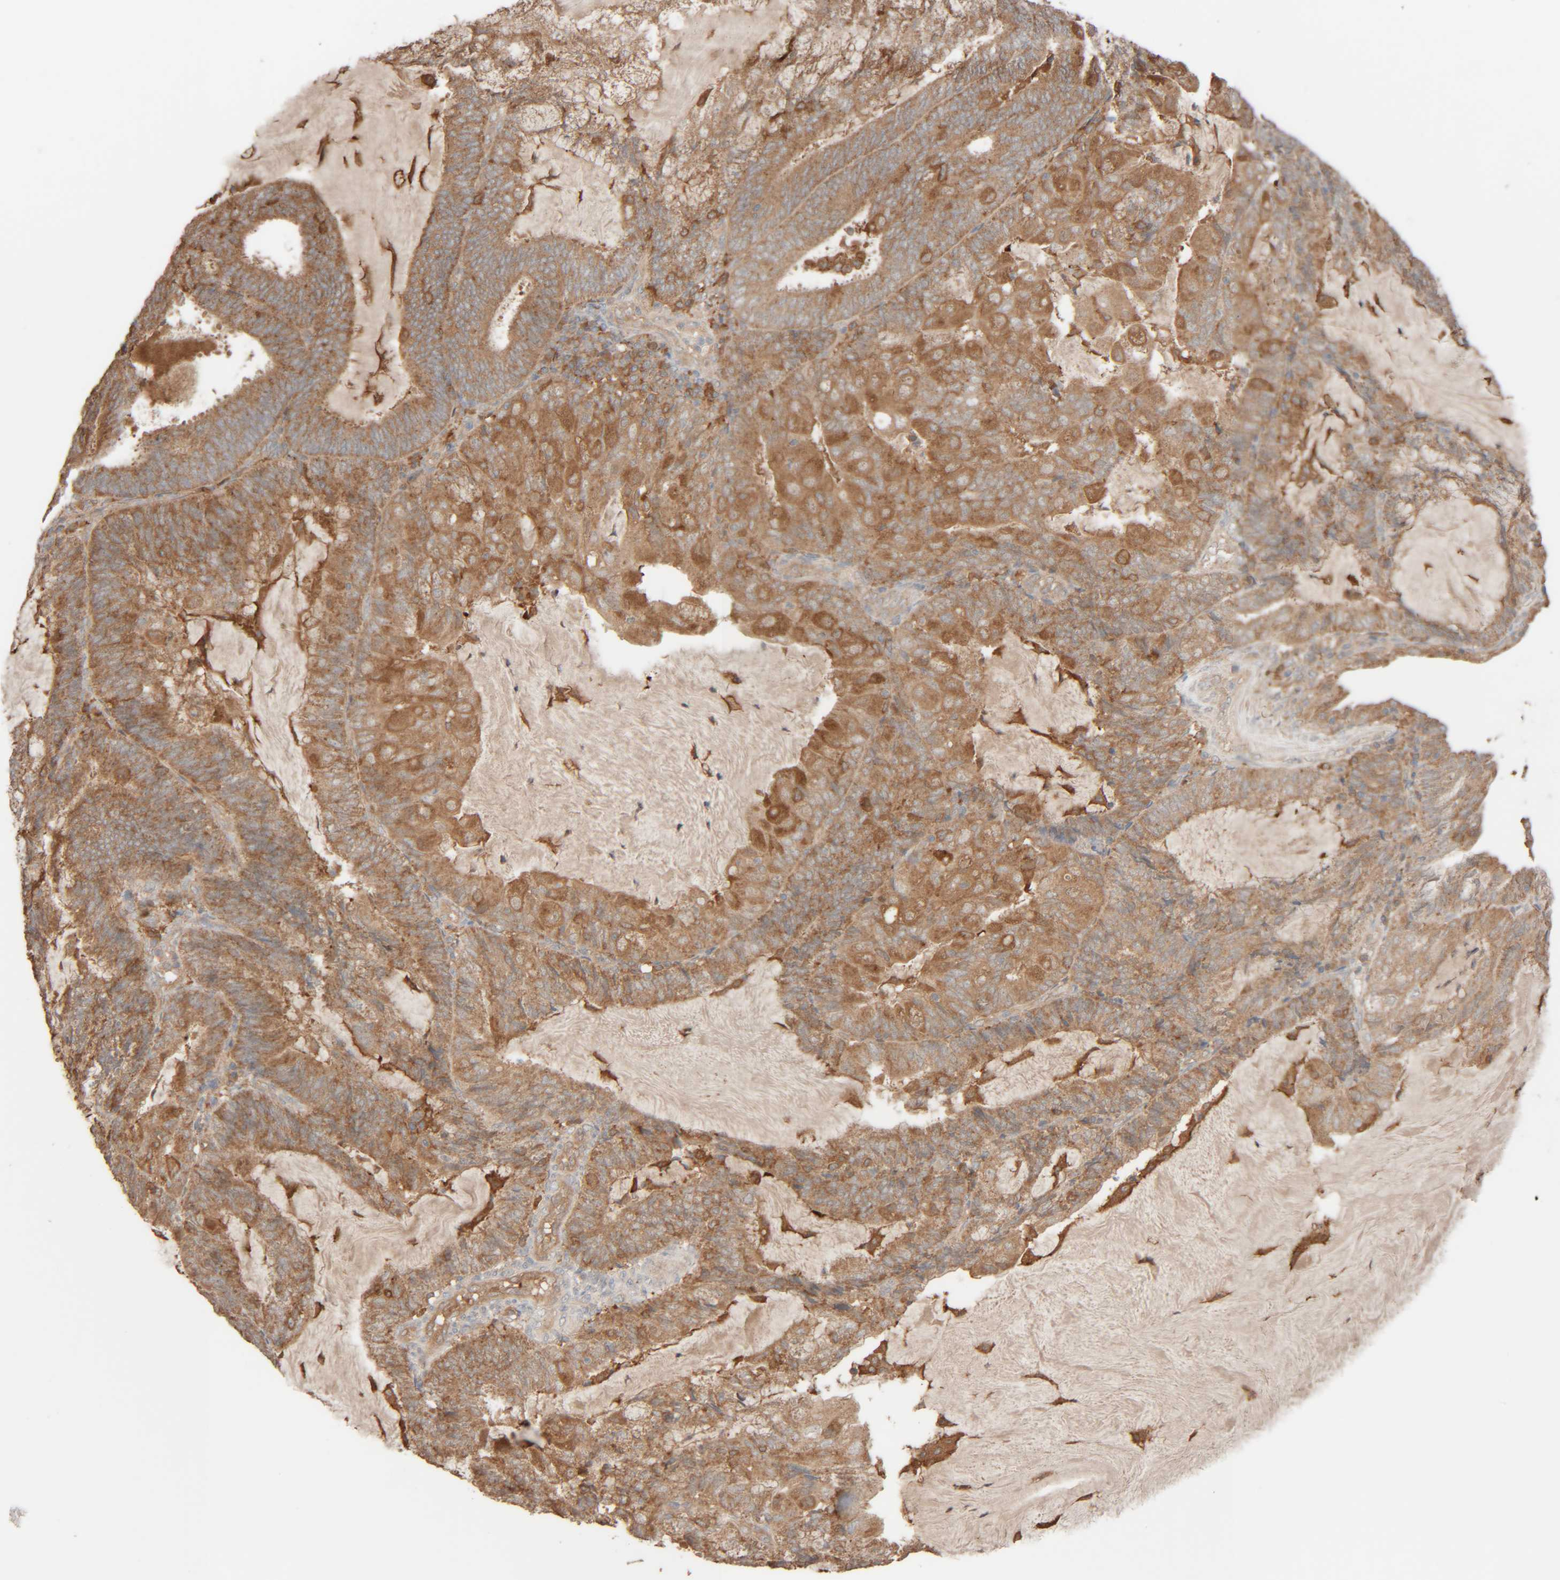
{"staining": {"intensity": "moderate", "quantity": ">75%", "location": "cytoplasmic/membranous"}, "tissue": "endometrial cancer", "cell_type": "Tumor cells", "image_type": "cancer", "snomed": [{"axis": "morphology", "description": "Adenocarcinoma, NOS"}, {"axis": "topography", "description": "Endometrium"}], "caption": "Protein staining of endometrial cancer (adenocarcinoma) tissue displays moderate cytoplasmic/membranous expression in approximately >75% of tumor cells. The protein is shown in brown color, while the nuclei are stained blue.", "gene": "TMEM192", "patient": {"sex": "female", "age": 81}}